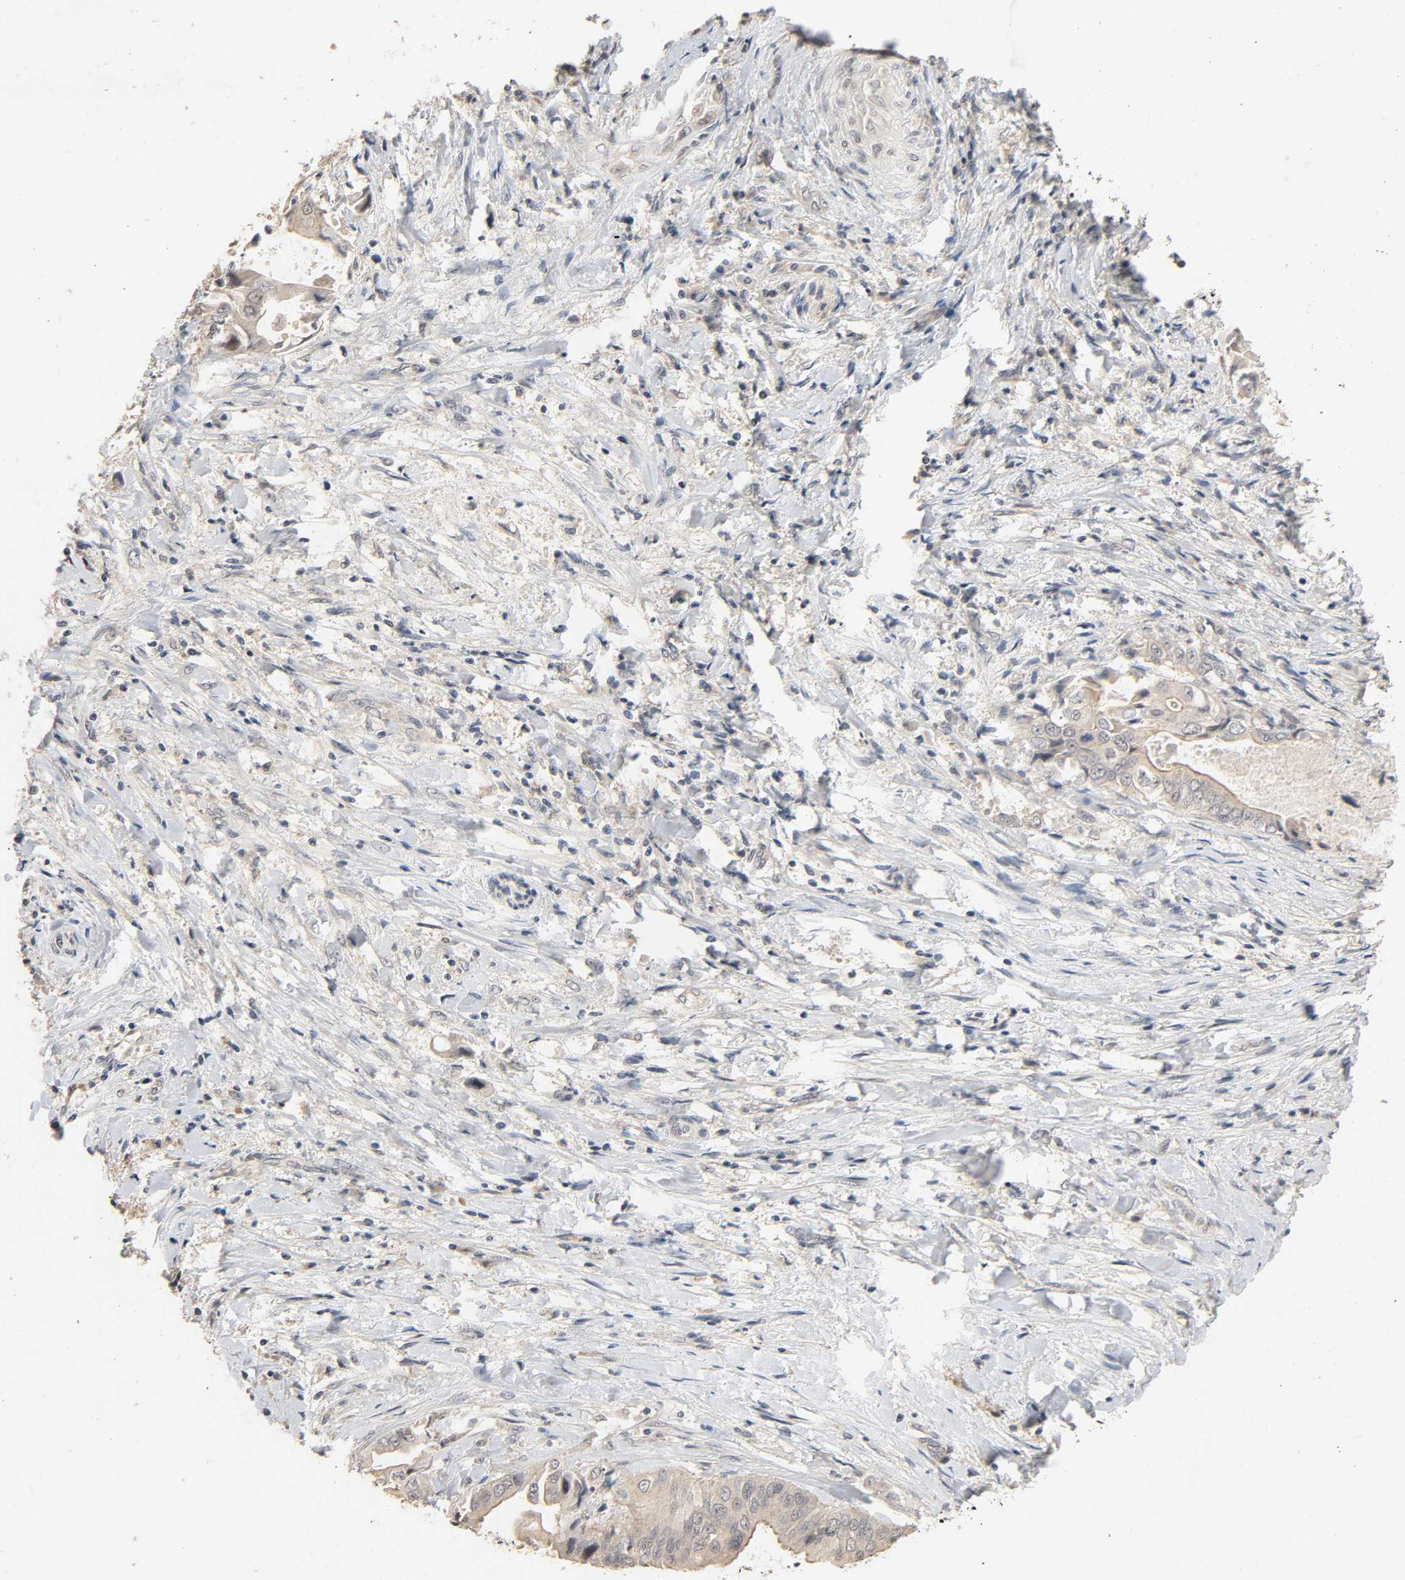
{"staining": {"intensity": "weak", "quantity": ">75%", "location": "cytoplasmic/membranous"}, "tissue": "liver cancer", "cell_type": "Tumor cells", "image_type": "cancer", "snomed": [{"axis": "morphology", "description": "Cholangiocarcinoma"}, {"axis": "topography", "description": "Liver"}], "caption": "Liver cancer (cholangiocarcinoma) stained for a protein (brown) displays weak cytoplasmic/membranous positive staining in about >75% of tumor cells.", "gene": "MAGEA8", "patient": {"sex": "male", "age": 58}}